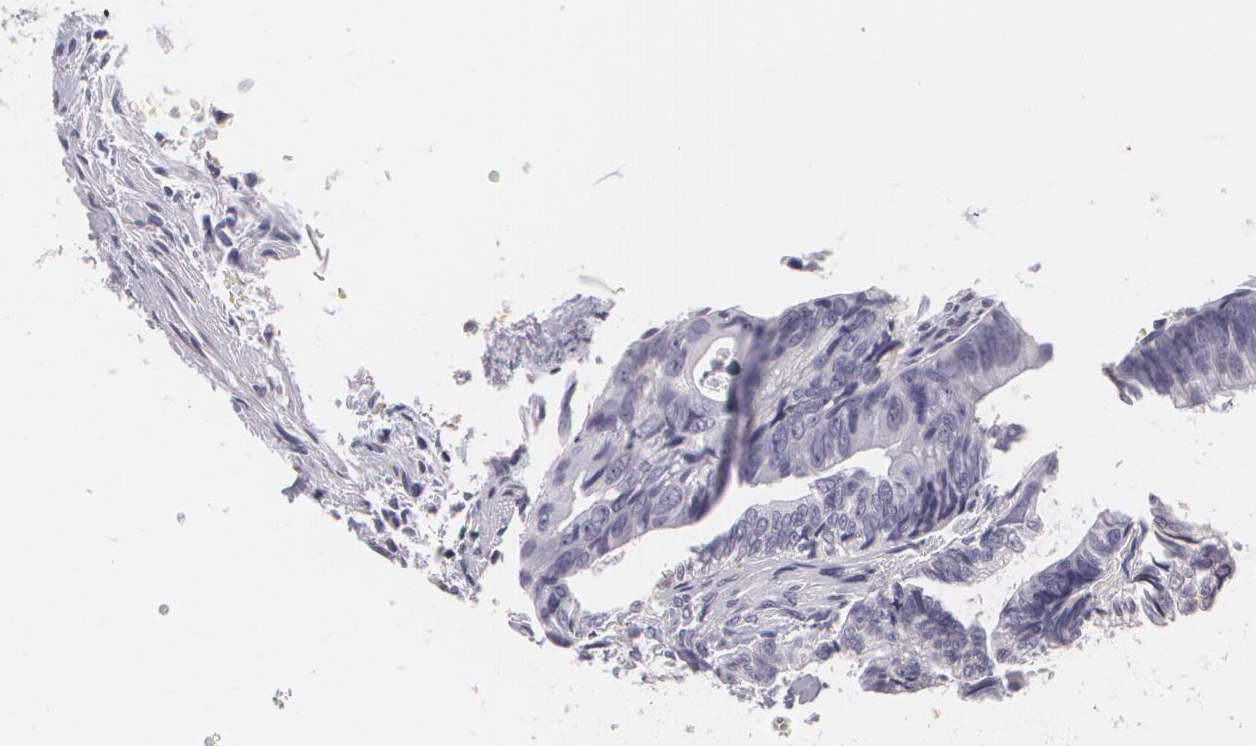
{"staining": {"intensity": "negative", "quantity": "none", "location": "none"}, "tissue": "colorectal cancer", "cell_type": "Tumor cells", "image_type": "cancer", "snomed": [{"axis": "morphology", "description": "Adenocarcinoma, NOS"}, {"axis": "topography", "description": "Rectum"}], "caption": "Protein analysis of colorectal adenocarcinoma reveals no significant expression in tumor cells.", "gene": "MAP2", "patient": {"sex": "female", "age": 57}}